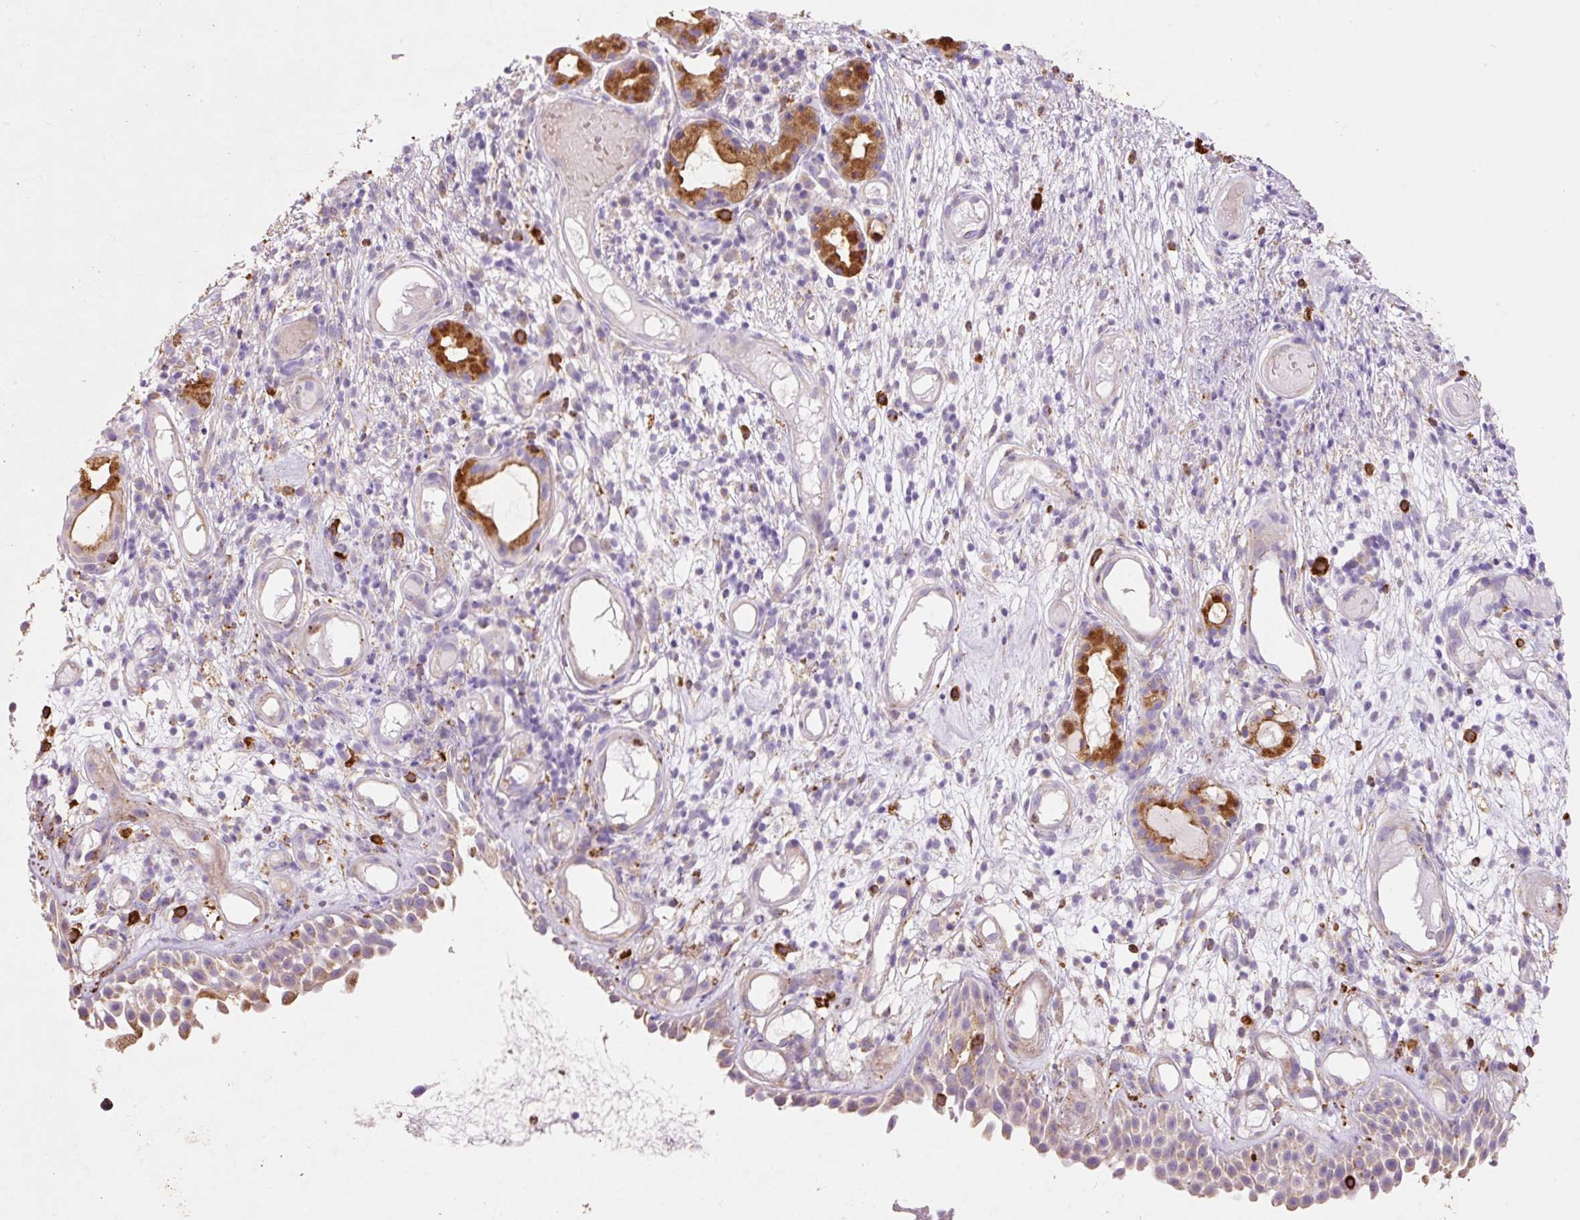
{"staining": {"intensity": "weak", "quantity": "25%-75%", "location": "cytoplasmic/membranous"}, "tissue": "nasopharynx", "cell_type": "Respiratory epithelial cells", "image_type": "normal", "snomed": [{"axis": "morphology", "description": "Normal tissue, NOS"}, {"axis": "morphology", "description": "Inflammation, NOS"}, {"axis": "topography", "description": "Nasopharynx"}], "caption": "Immunohistochemistry staining of normal nasopharynx, which shows low levels of weak cytoplasmic/membranous expression in about 25%-75% of respiratory epithelial cells indicating weak cytoplasmic/membranous protein expression. The staining was performed using DAB (brown) for protein detection and nuclei were counterstained in hematoxylin (blue).", "gene": "TMC8", "patient": {"sex": "male", "age": 54}}